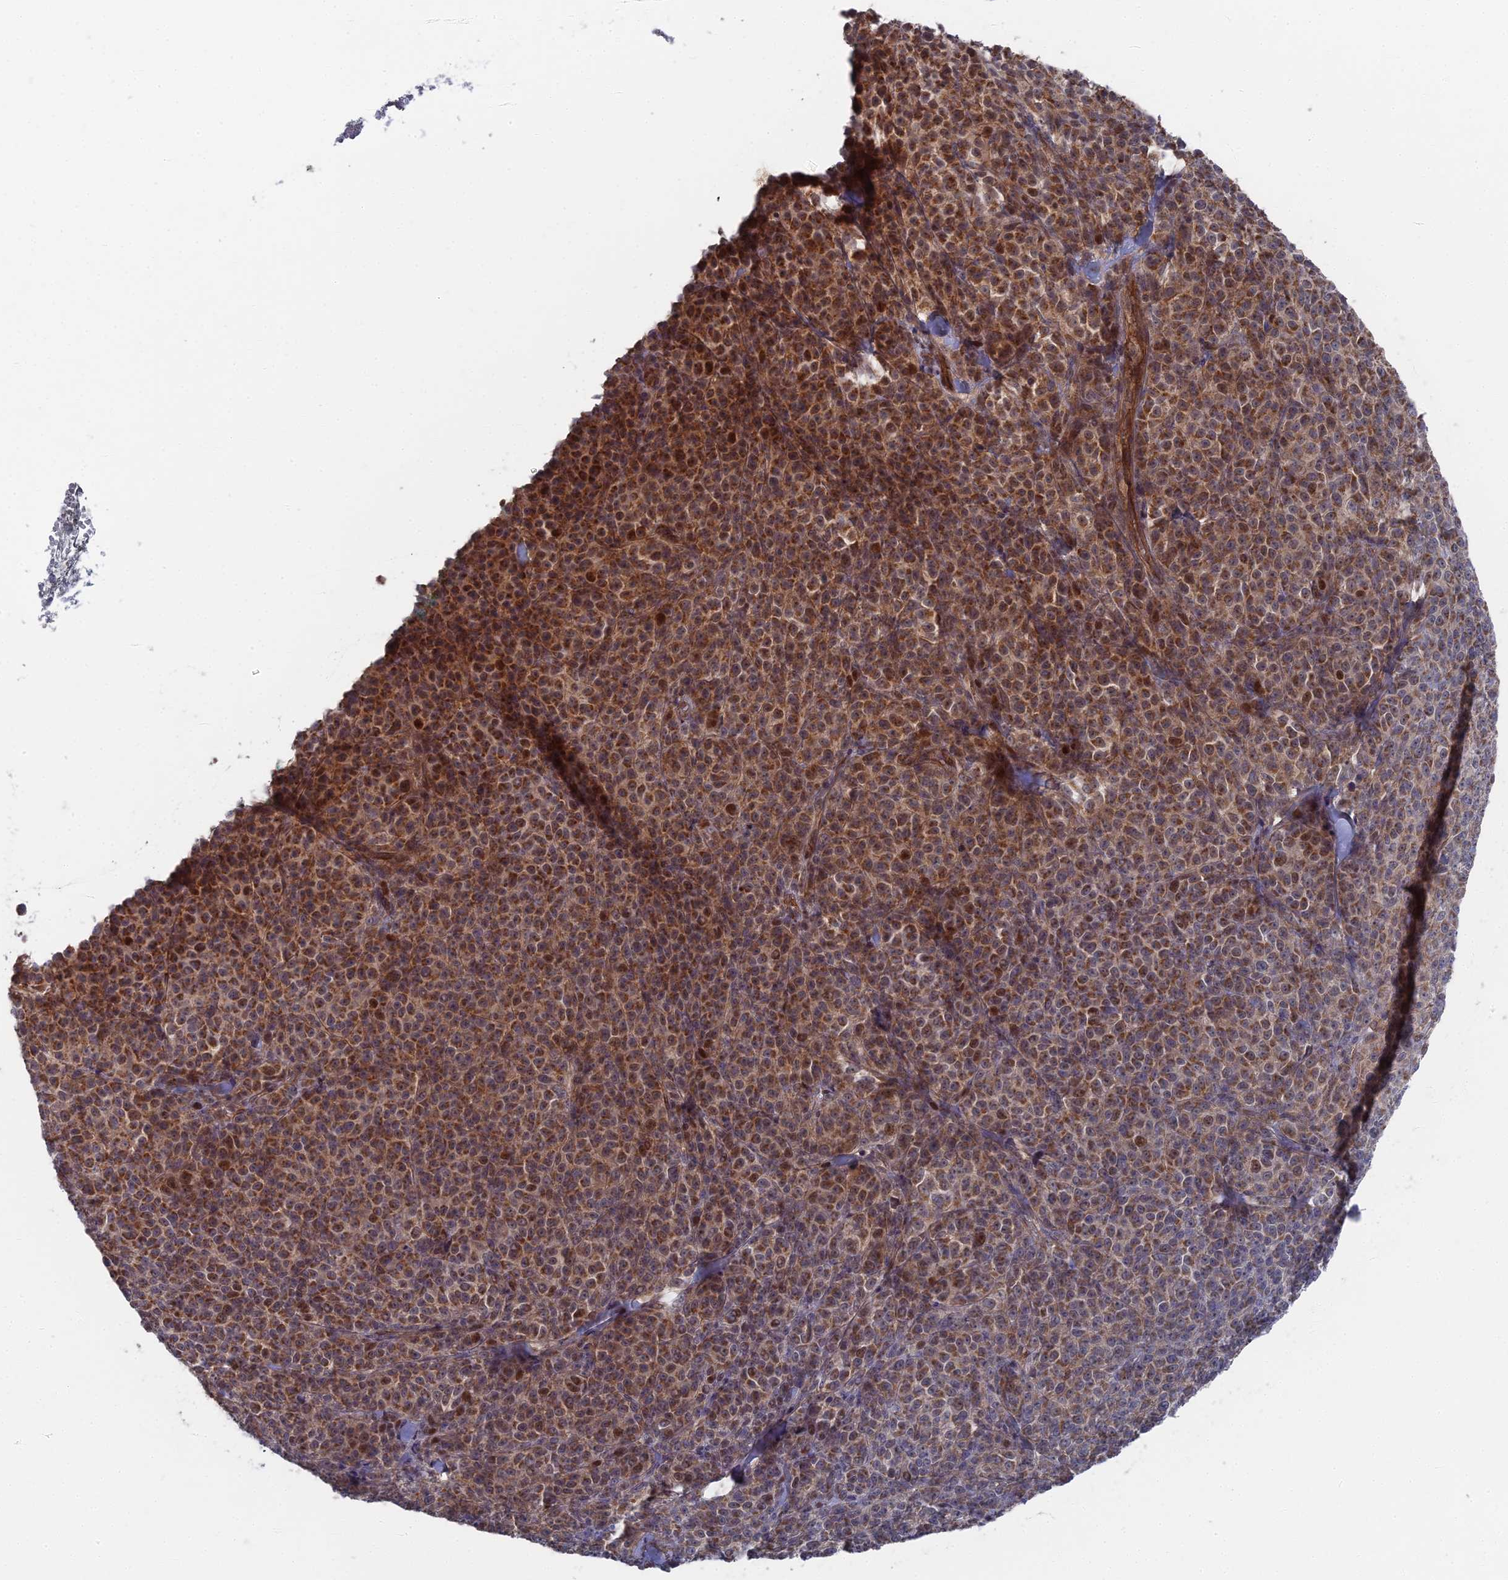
{"staining": {"intensity": "moderate", "quantity": "25%-75%", "location": "cytoplasmic/membranous"}, "tissue": "melanoma", "cell_type": "Tumor cells", "image_type": "cancer", "snomed": [{"axis": "morphology", "description": "Normal tissue, NOS"}, {"axis": "morphology", "description": "Malignant melanoma, NOS"}, {"axis": "topography", "description": "Skin"}], "caption": "This micrograph displays immunohistochemistry (IHC) staining of melanoma, with medium moderate cytoplasmic/membranous staining in approximately 25%-75% of tumor cells.", "gene": "UNC5D", "patient": {"sex": "female", "age": 34}}